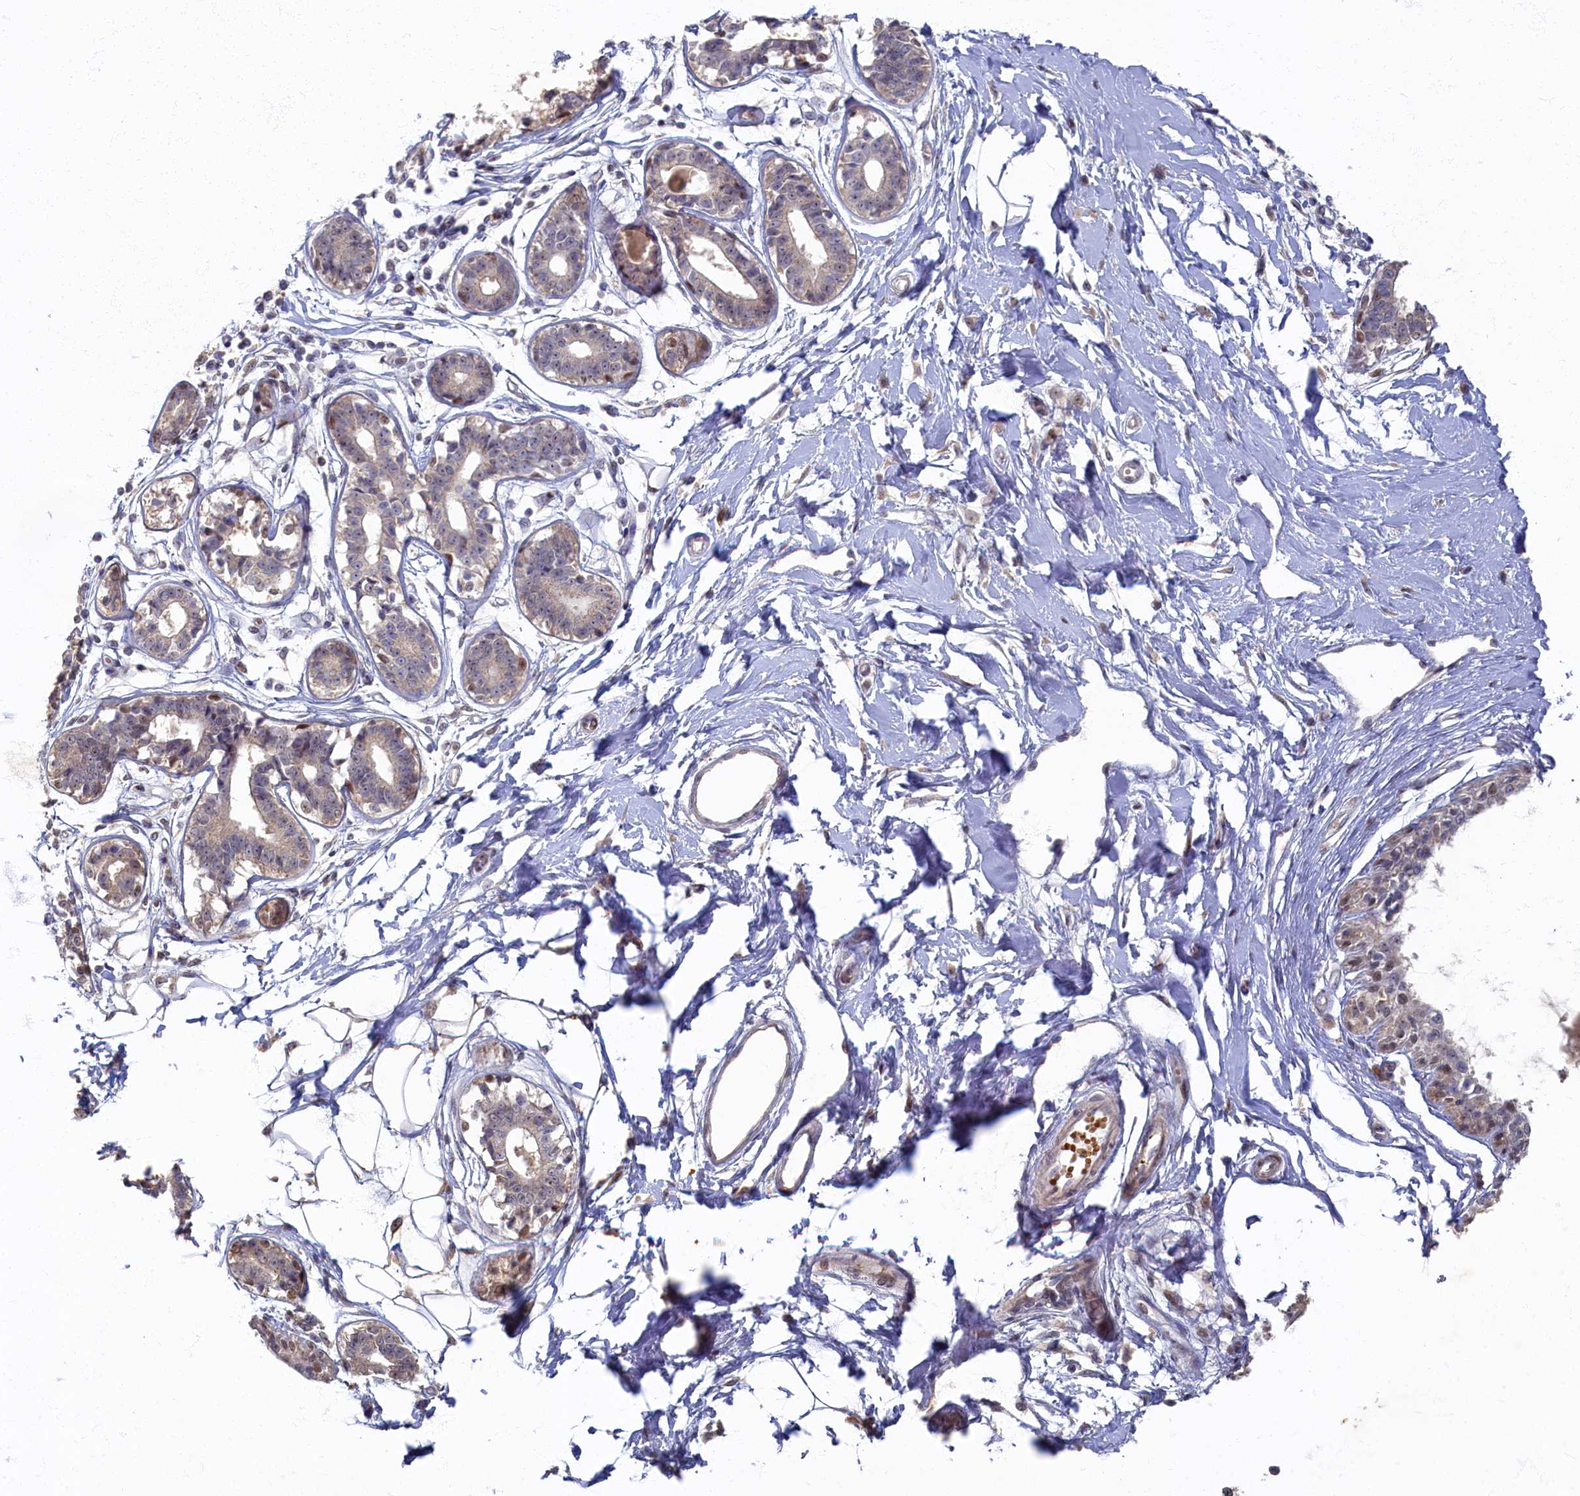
{"staining": {"intensity": "negative", "quantity": "none", "location": "none"}, "tissue": "breast", "cell_type": "Adipocytes", "image_type": "normal", "snomed": [{"axis": "morphology", "description": "Normal tissue, NOS"}, {"axis": "topography", "description": "Breast"}], "caption": "The photomicrograph reveals no significant expression in adipocytes of breast.", "gene": "HUNK", "patient": {"sex": "female", "age": 45}}